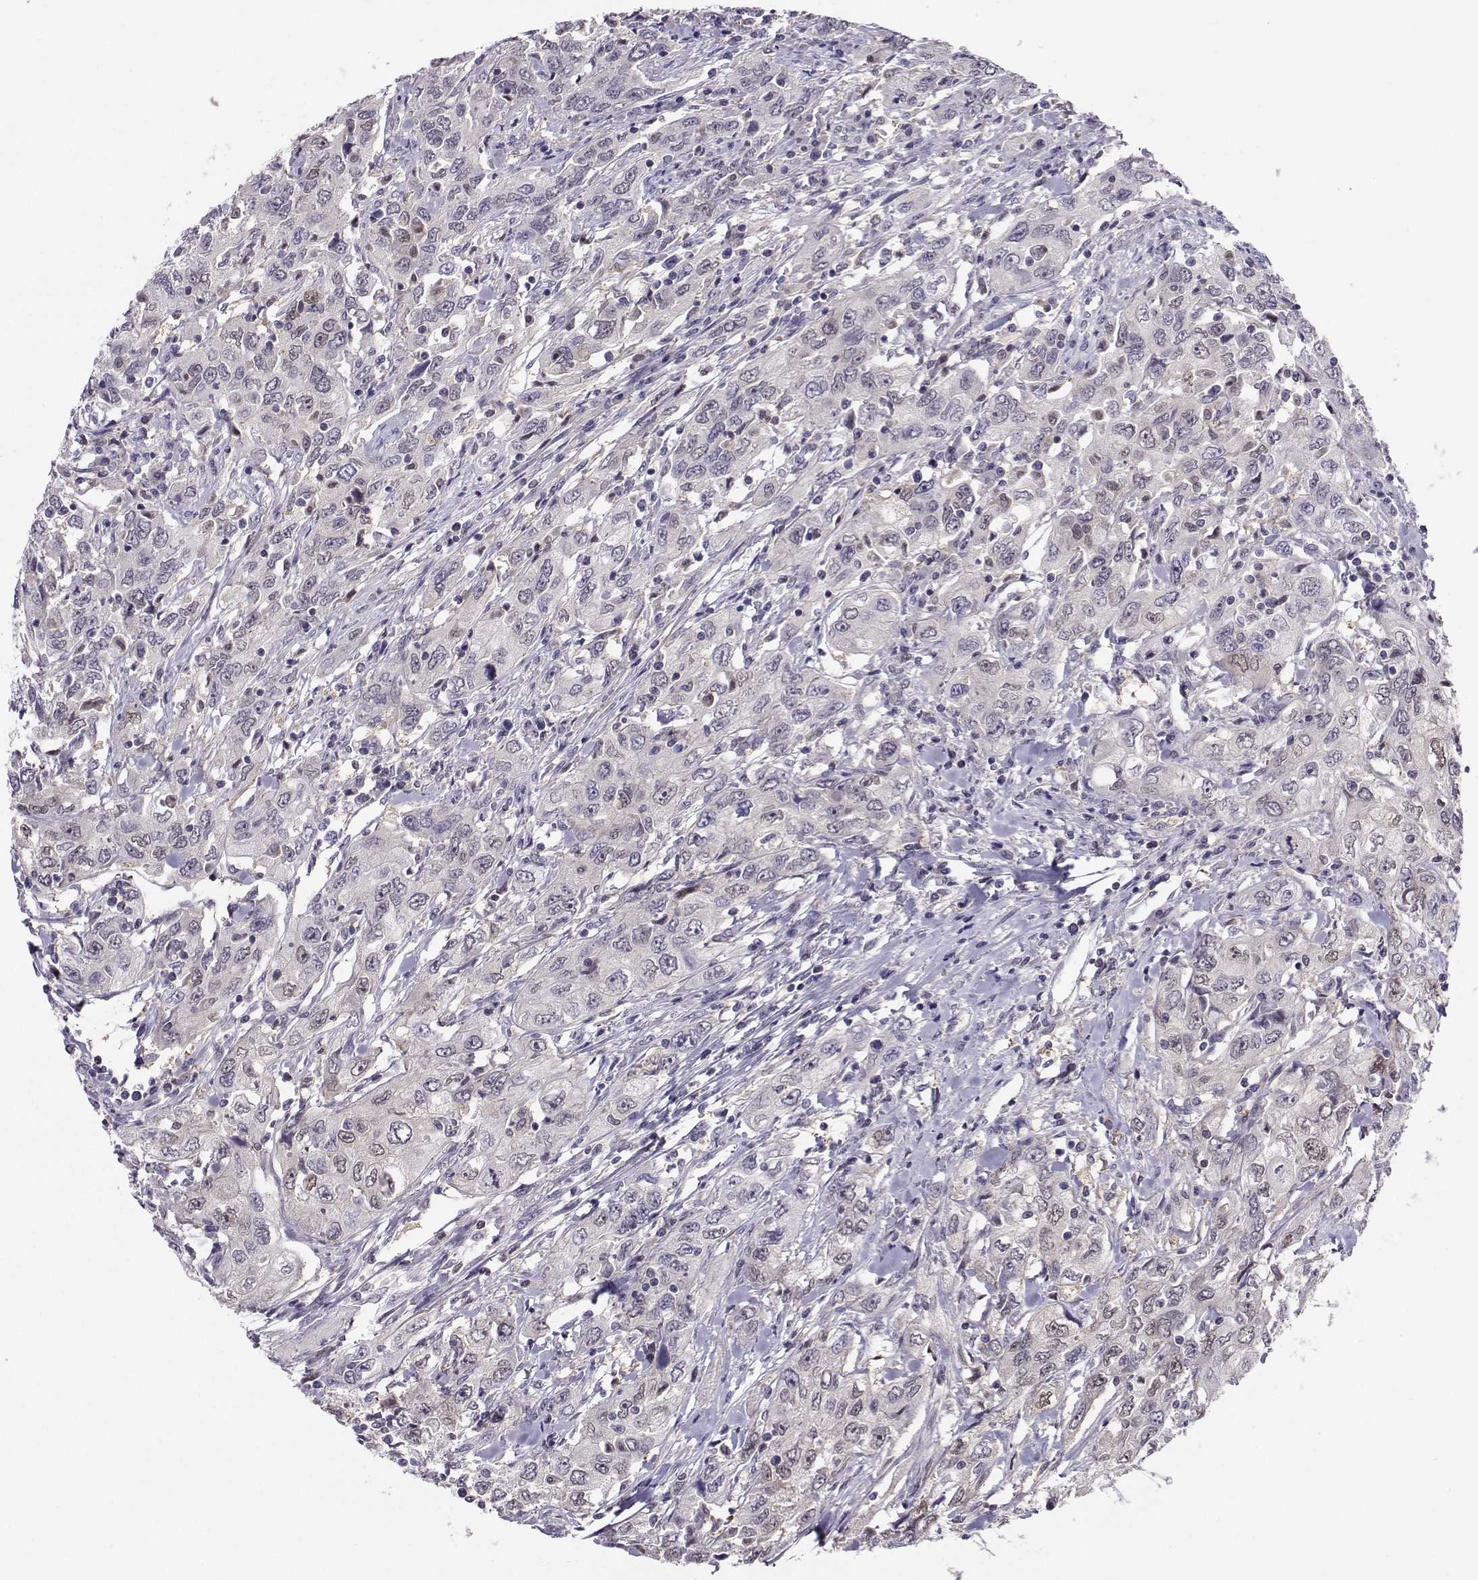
{"staining": {"intensity": "negative", "quantity": "none", "location": "none"}, "tissue": "urothelial cancer", "cell_type": "Tumor cells", "image_type": "cancer", "snomed": [{"axis": "morphology", "description": "Urothelial carcinoma, High grade"}, {"axis": "topography", "description": "Urinary bladder"}], "caption": "Immunohistochemistry micrograph of neoplastic tissue: human urothelial cancer stained with DAB (3,3'-diaminobenzidine) exhibits no significant protein staining in tumor cells.", "gene": "PGK1", "patient": {"sex": "male", "age": 76}}